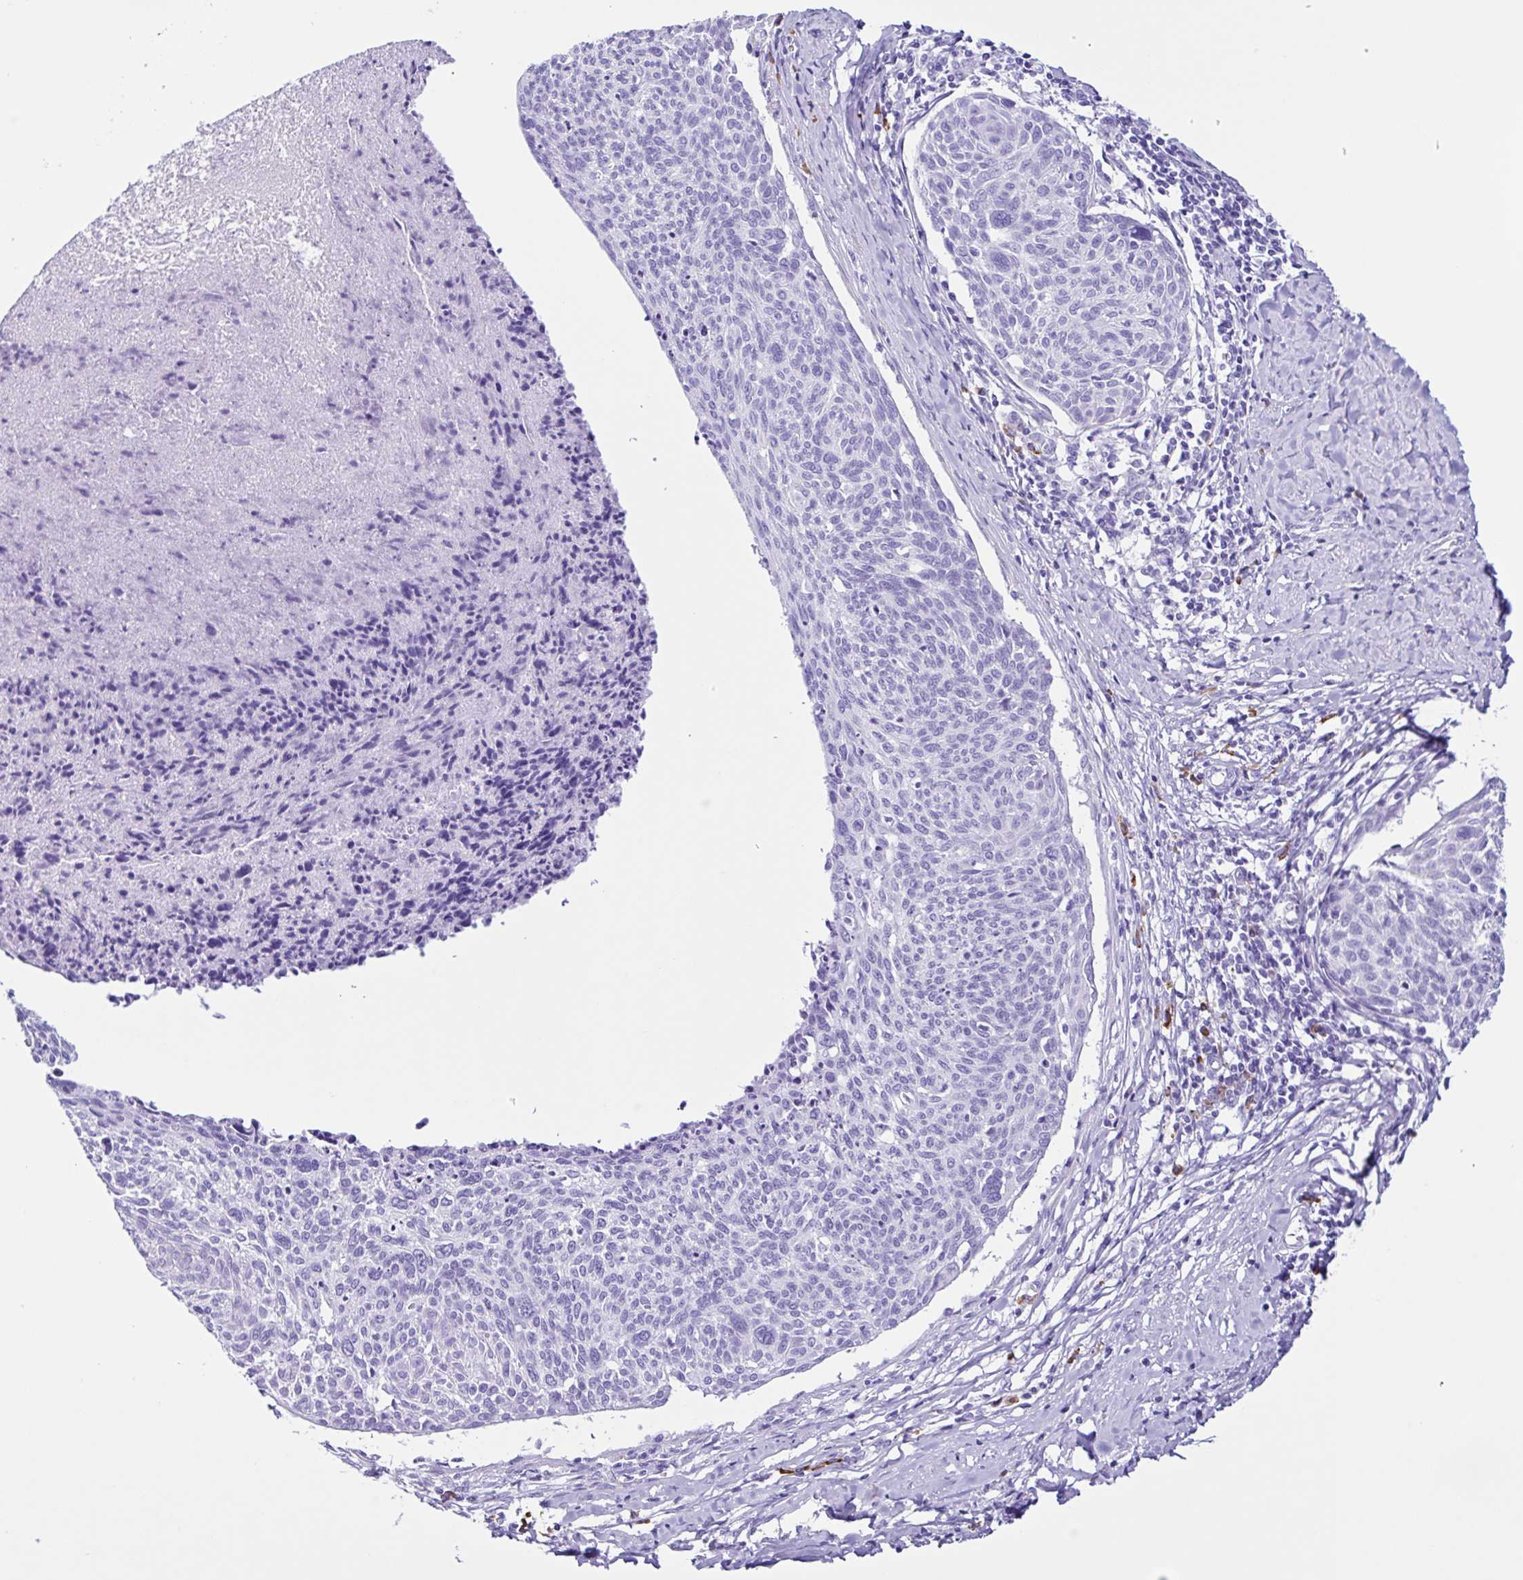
{"staining": {"intensity": "negative", "quantity": "none", "location": "none"}, "tissue": "cervical cancer", "cell_type": "Tumor cells", "image_type": "cancer", "snomed": [{"axis": "morphology", "description": "Squamous cell carcinoma, NOS"}, {"axis": "topography", "description": "Cervix"}], "caption": "Immunohistochemical staining of squamous cell carcinoma (cervical) reveals no significant positivity in tumor cells.", "gene": "PIGF", "patient": {"sex": "female", "age": 49}}